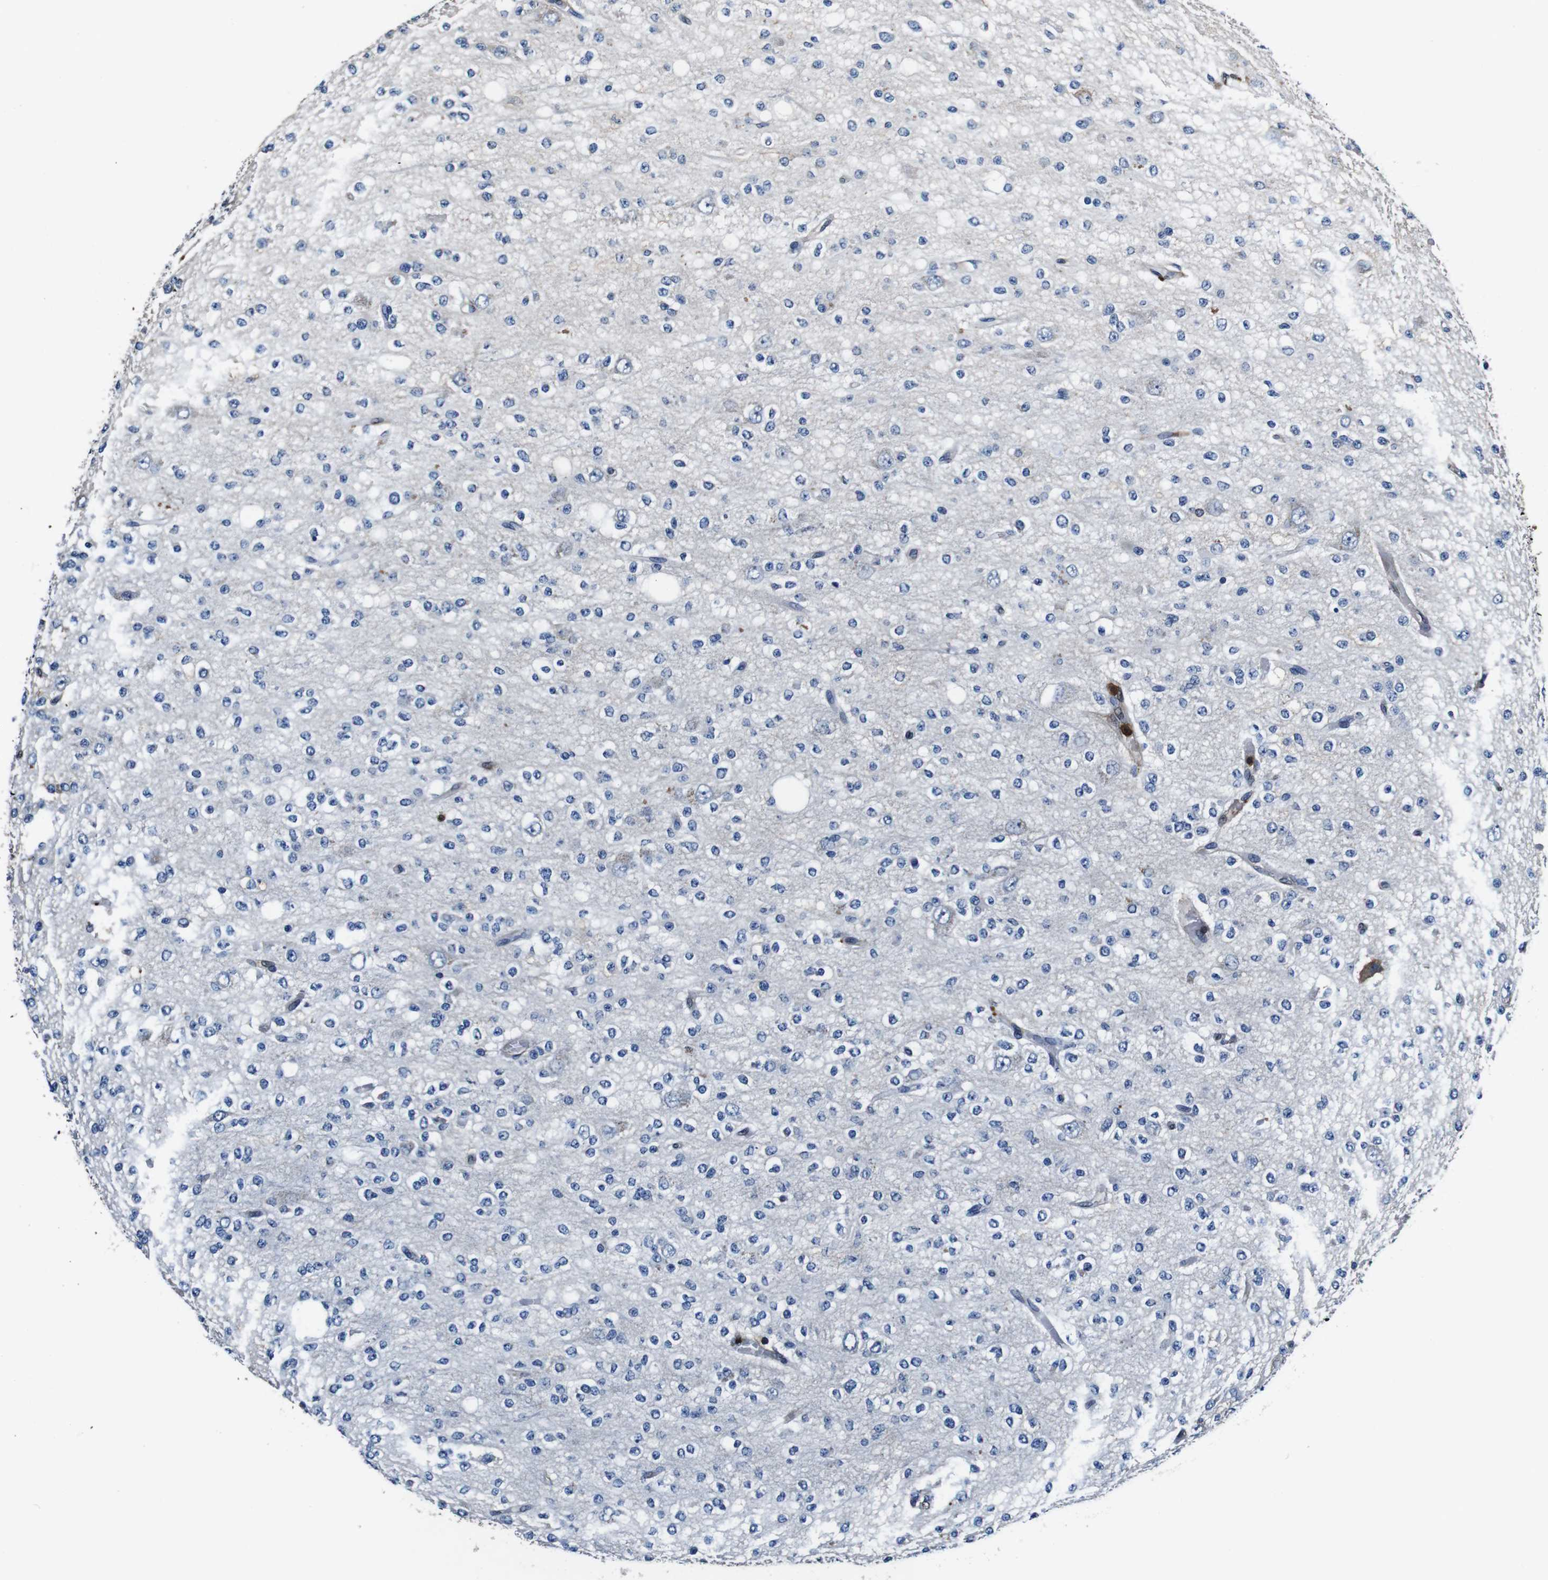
{"staining": {"intensity": "negative", "quantity": "none", "location": "none"}, "tissue": "glioma", "cell_type": "Tumor cells", "image_type": "cancer", "snomed": [{"axis": "morphology", "description": "Glioma, malignant, Low grade"}, {"axis": "topography", "description": "Brain"}], "caption": "A high-resolution micrograph shows immunohistochemistry staining of glioma, which exhibits no significant positivity in tumor cells.", "gene": "ANXA1", "patient": {"sex": "male", "age": 38}}